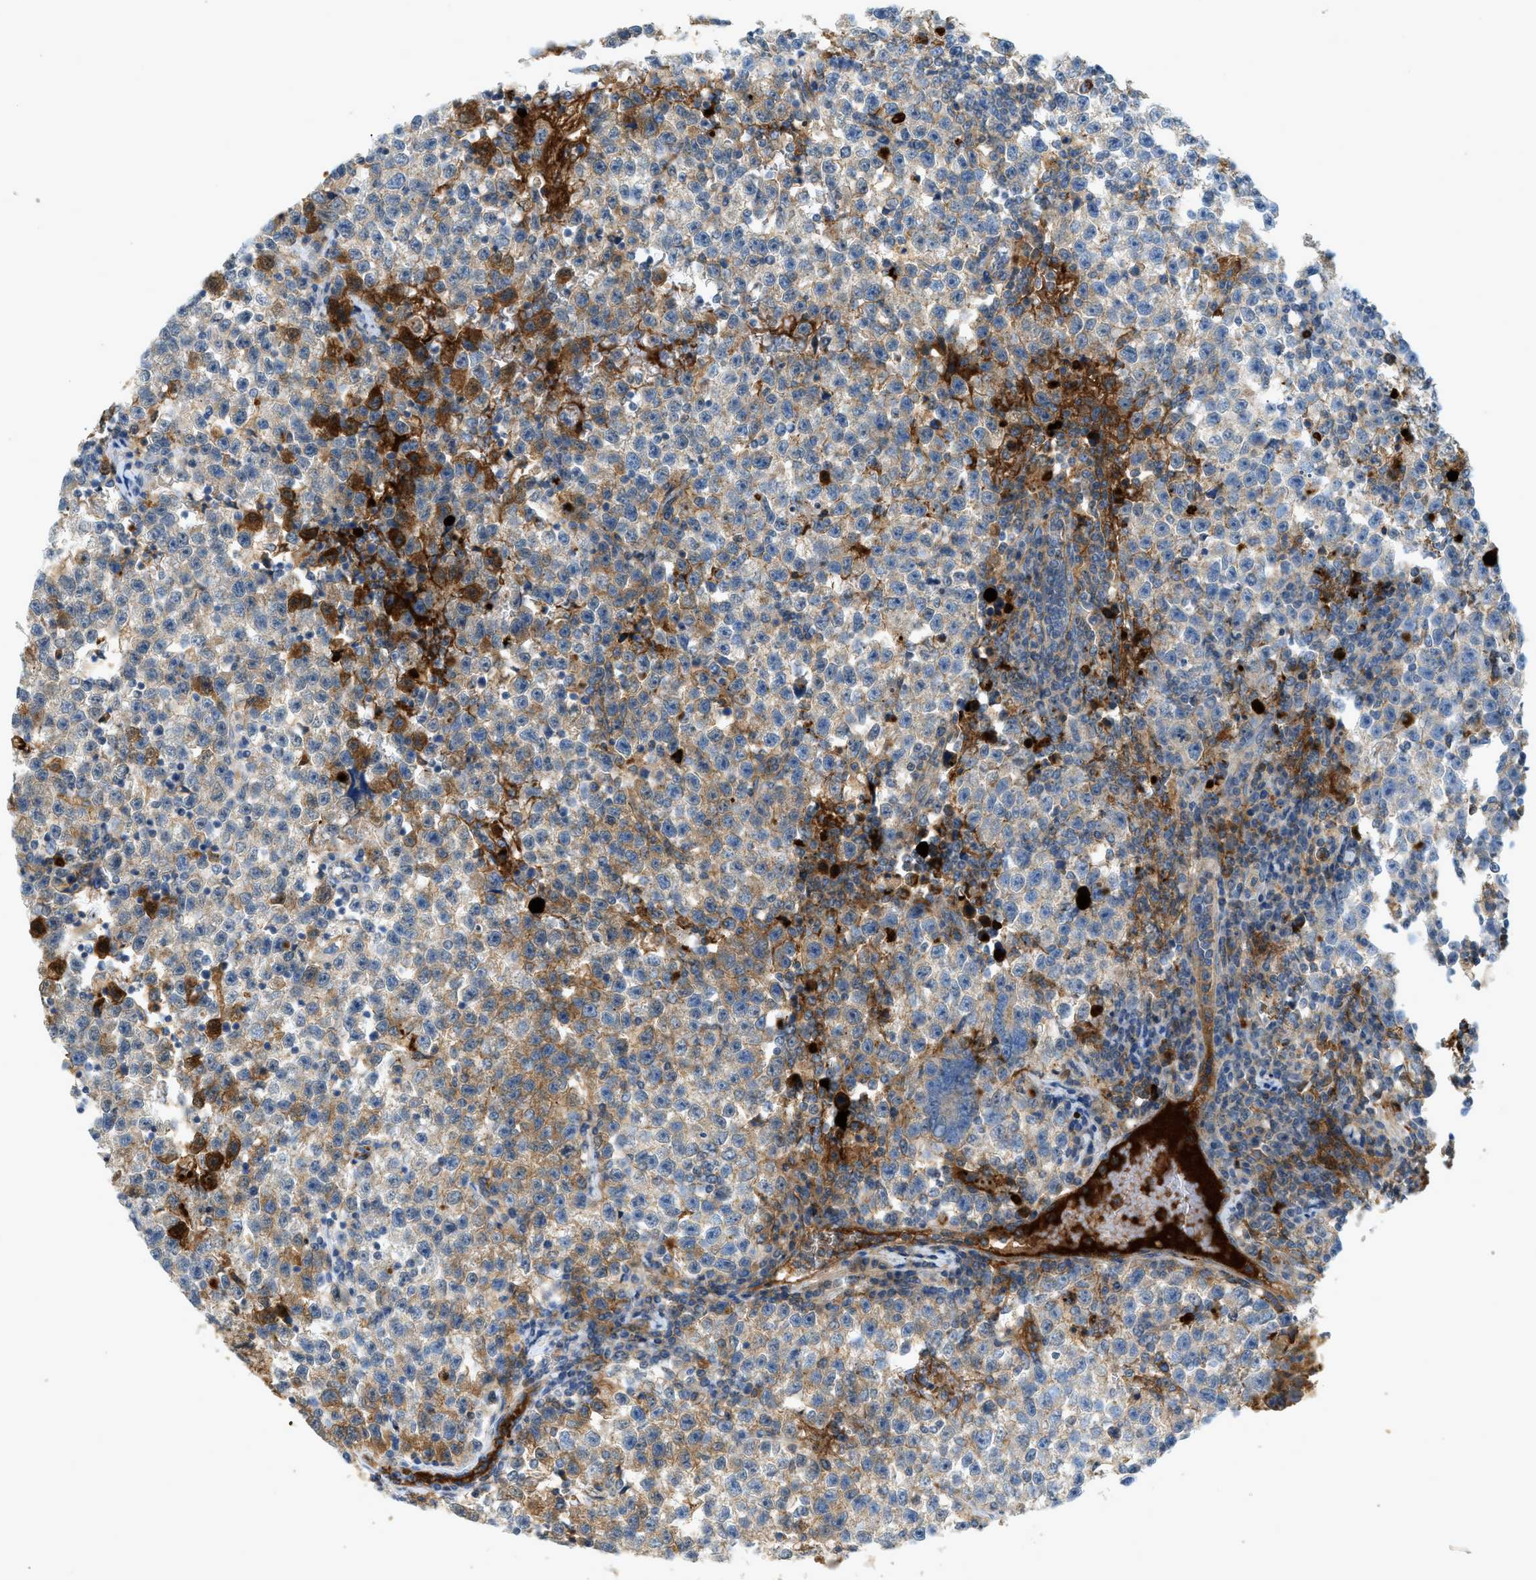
{"staining": {"intensity": "moderate", "quantity": "25%-75%", "location": "cytoplasmic/membranous"}, "tissue": "testis cancer", "cell_type": "Tumor cells", "image_type": "cancer", "snomed": [{"axis": "morphology", "description": "Seminoma, NOS"}, {"axis": "topography", "description": "Testis"}], "caption": "The image demonstrates immunohistochemical staining of seminoma (testis). There is moderate cytoplasmic/membranous staining is present in about 25%-75% of tumor cells.", "gene": "F2", "patient": {"sex": "male", "age": 22}}